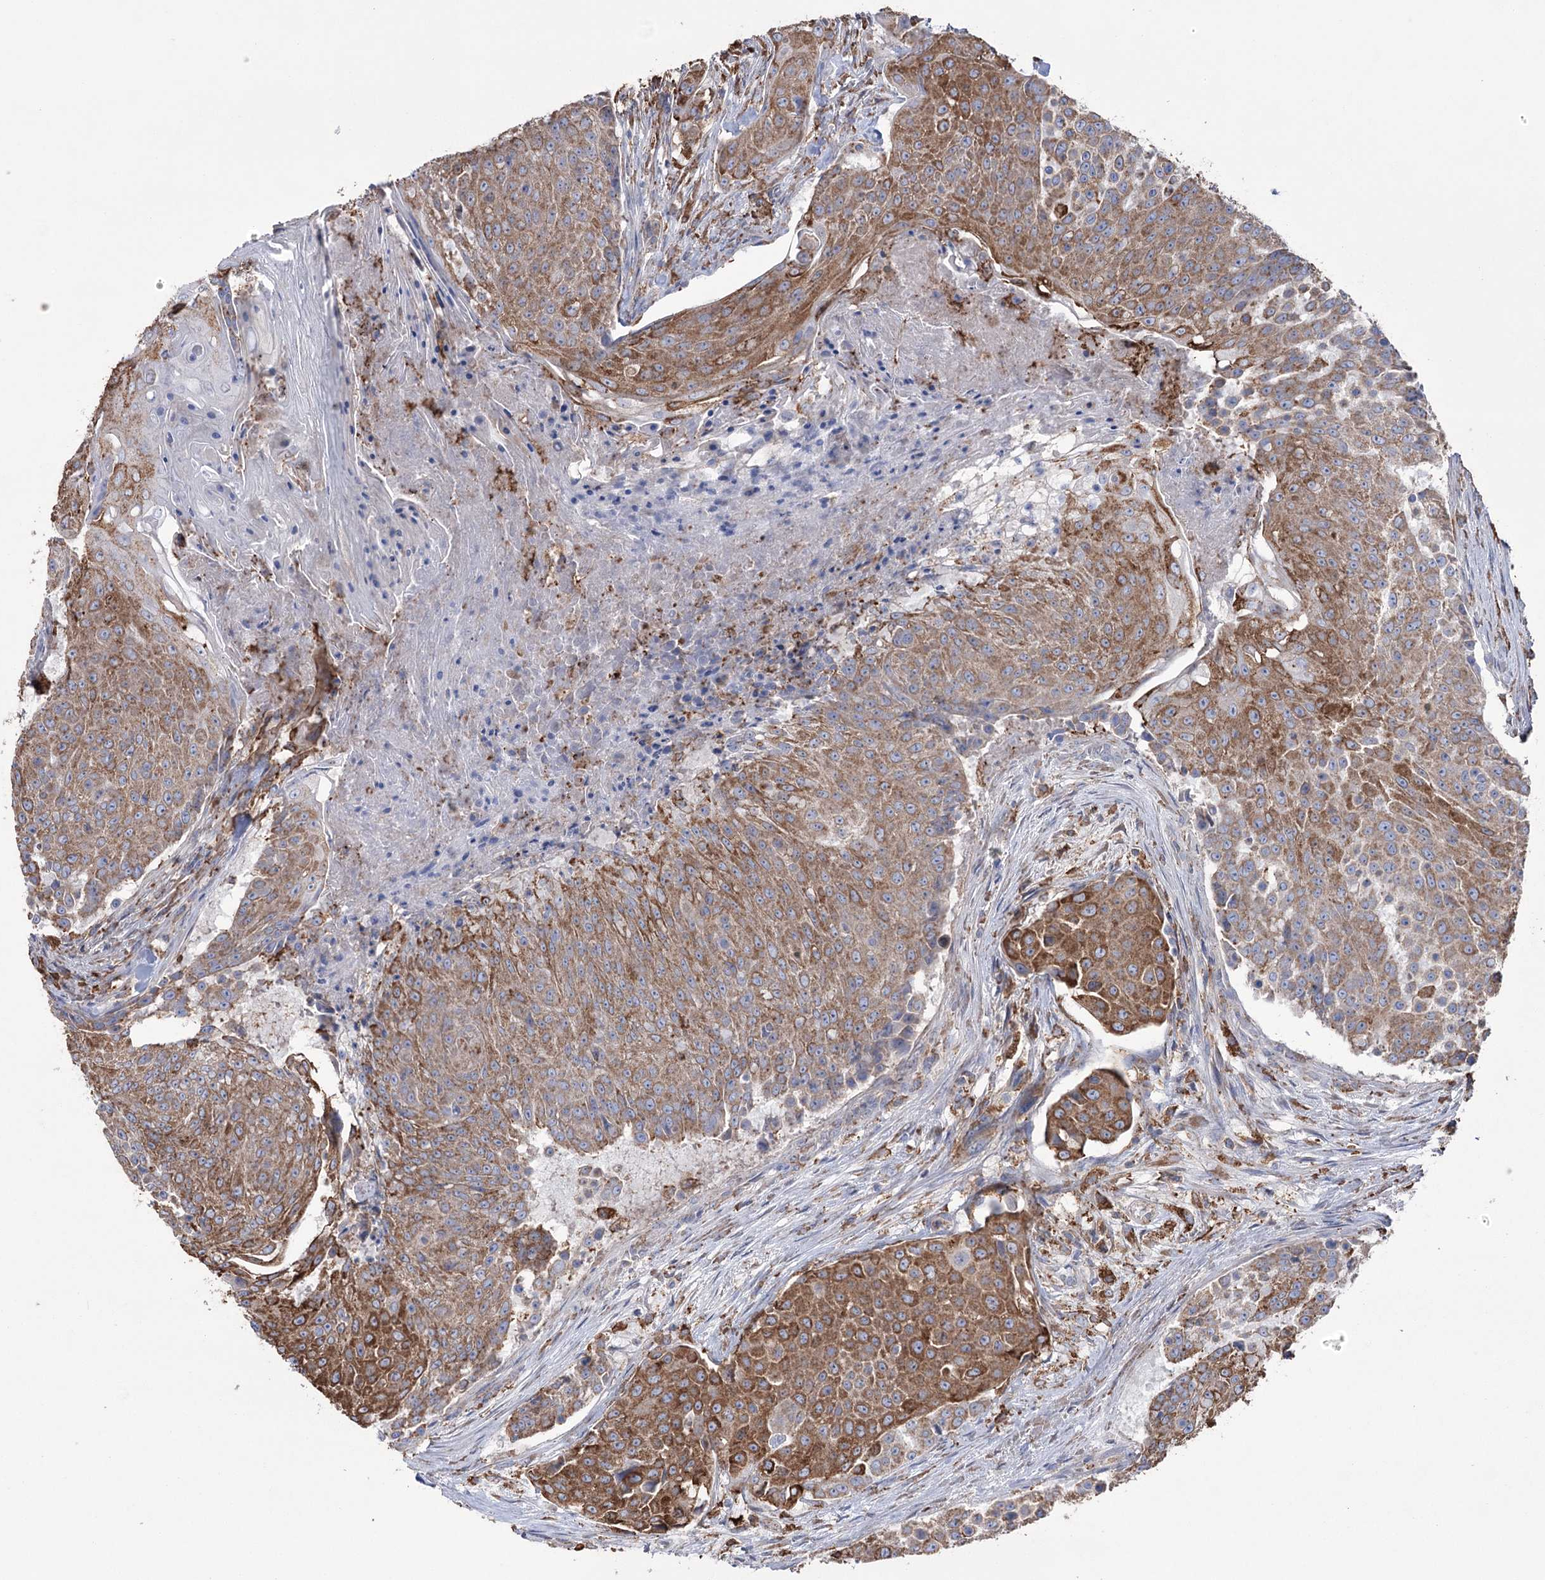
{"staining": {"intensity": "strong", "quantity": "25%-75%", "location": "cytoplasmic/membranous"}, "tissue": "urothelial cancer", "cell_type": "Tumor cells", "image_type": "cancer", "snomed": [{"axis": "morphology", "description": "Urothelial carcinoma, High grade"}, {"axis": "topography", "description": "Urinary bladder"}], "caption": "Protein staining exhibits strong cytoplasmic/membranous staining in approximately 25%-75% of tumor cells in urothelial cancer.", "gene": "TRIM71", "patient": {"sex": "female", "age": 63}}